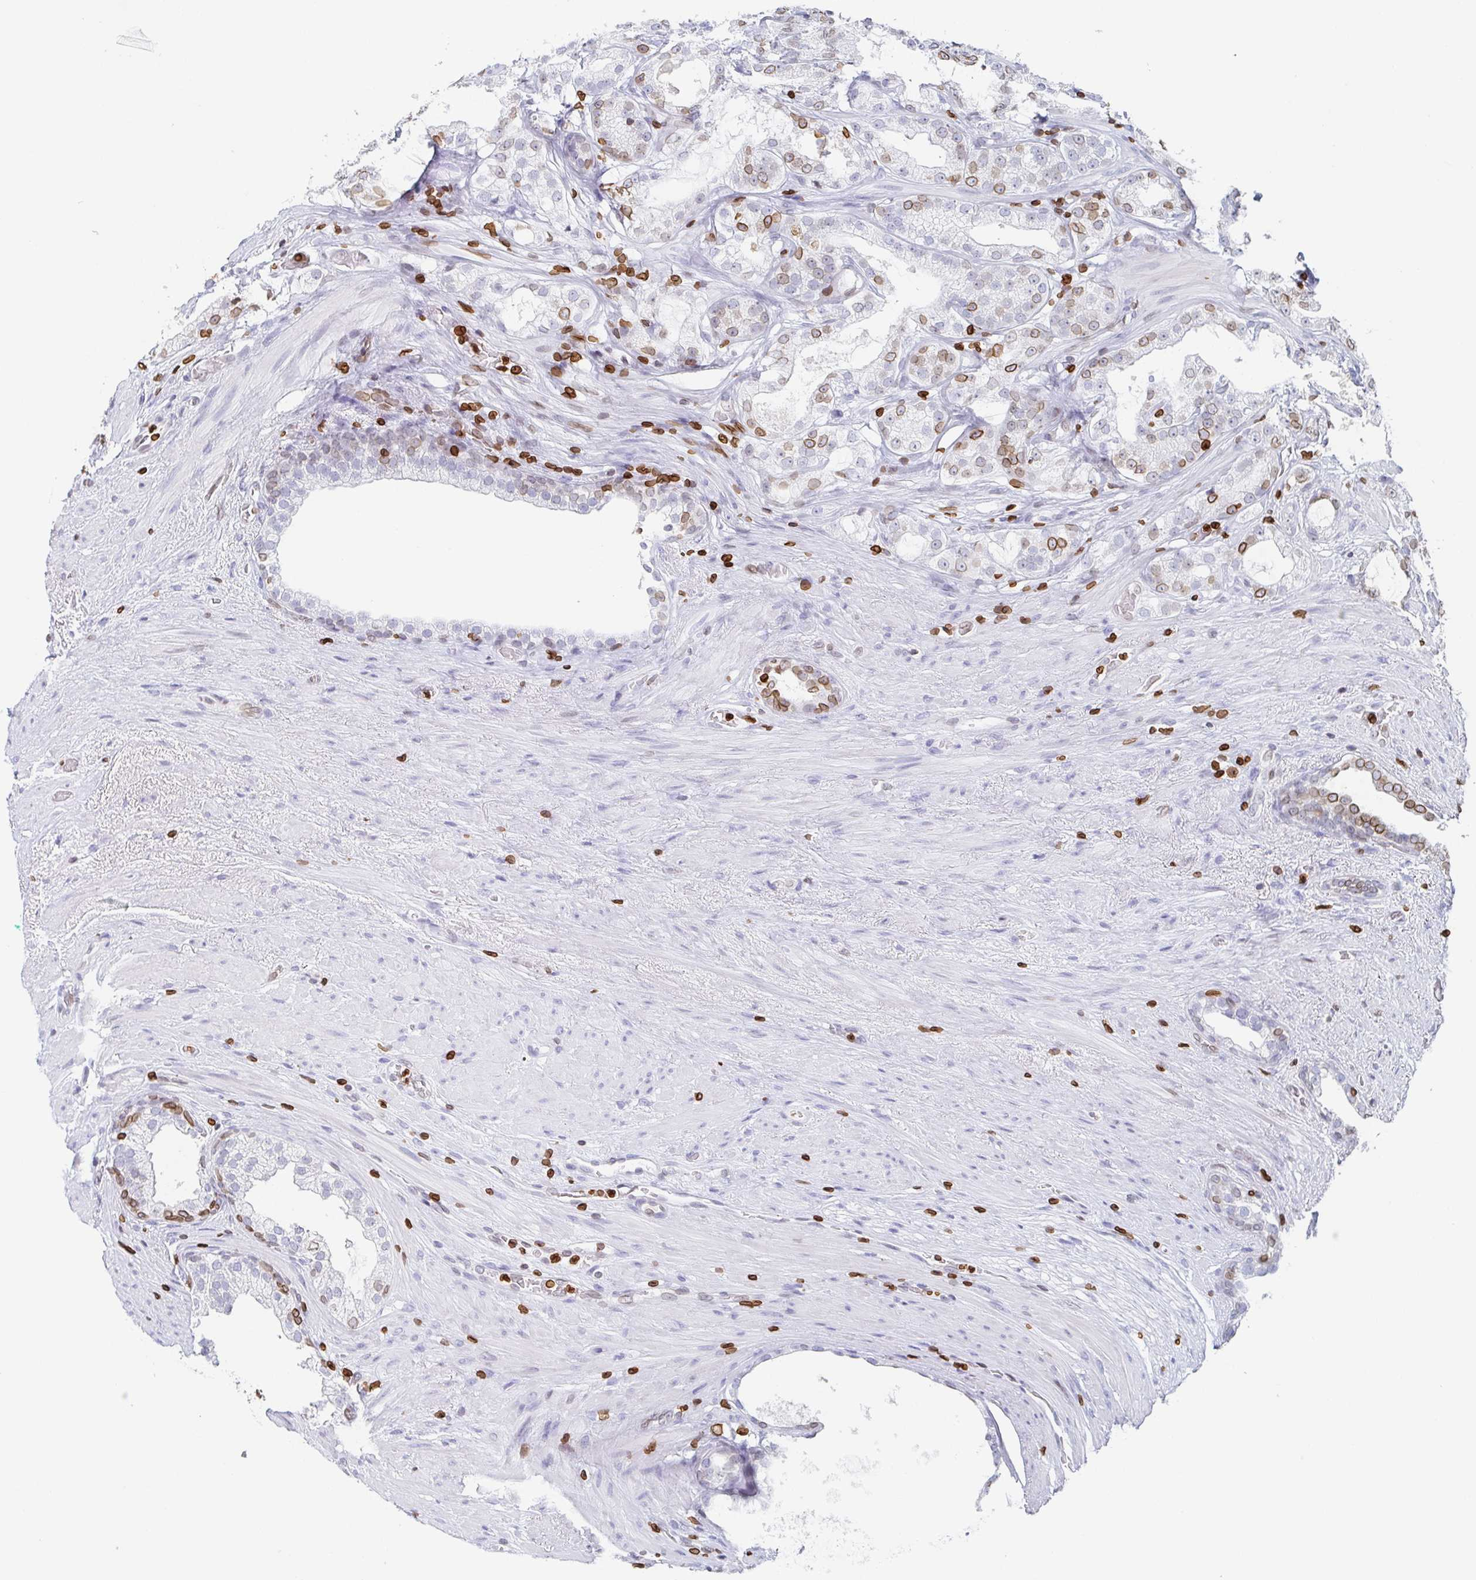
{"staining": {"intensity": "moderate", "quantity": "<25%", "location": "cytoplasmic/membranous,nuclear"}, "tissue": "prostate cancer", "cell_type": "Tumor cells", "image_type": "cancer", "snomed": [{"axis": "morphology", "description": "Adenocarcinoma, High grade"}, {"axis": "topography", "description": "Prostate"}], "caption": "High-magnification brightfield microscopy of prostate high-grade adenocarcinoma stained with DAB (3,3'-diaminobenzidine) (brown) and counterstained with hematoxylin (blue). tumor cells exhibit moderate cytoplasmic/membranous and nuclear expression is seen in approximately<25% of cells. Immunohistochemistry (ihc) stains the protein in brown and the nuclei are stained blue.", "gene": "BTBD7", "patient": {"sex": "male", "age": 65}}